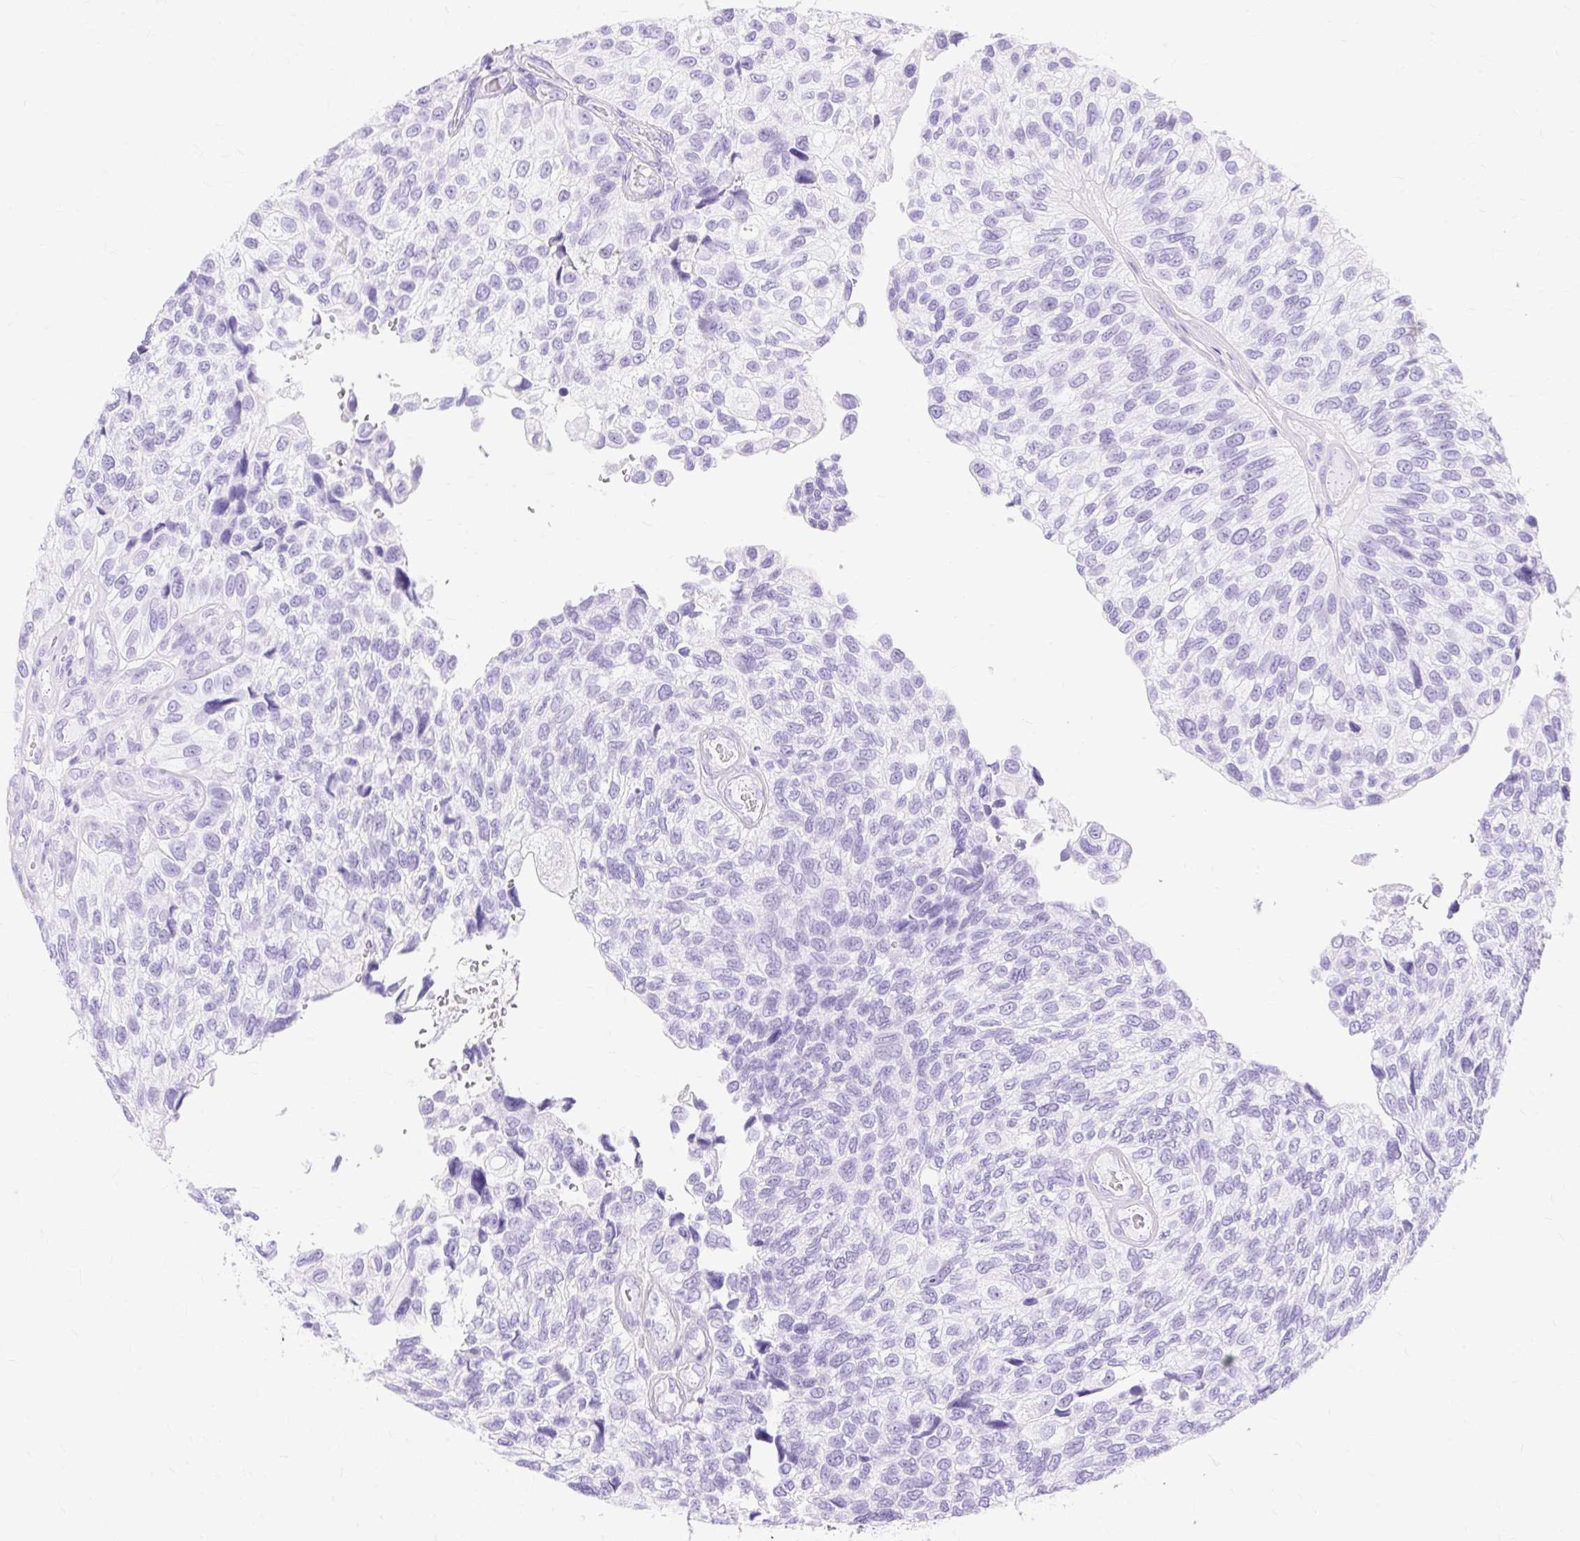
{"staining": {"intensity": "negative", "quantity": "none", "location": "none"}, "tissue": "urothelial cancer", "cell_type": "Tumor cells", "image_type": "cancer", "snomed": [{"axis": "morphology", "description": "Urothelial carcinoma, NOS"}, {"axis": "topography", "description": "Urinary bladder"}], "caption": "Immunohistochemistry image of neoplastic tissue: transitional cell carcinoma stained with DAB displays no significant protein positivity in tumor cells. Nuclei are stained in blue.", "gene": "MBP", "patient": {"sex": "male", "age": 87}}